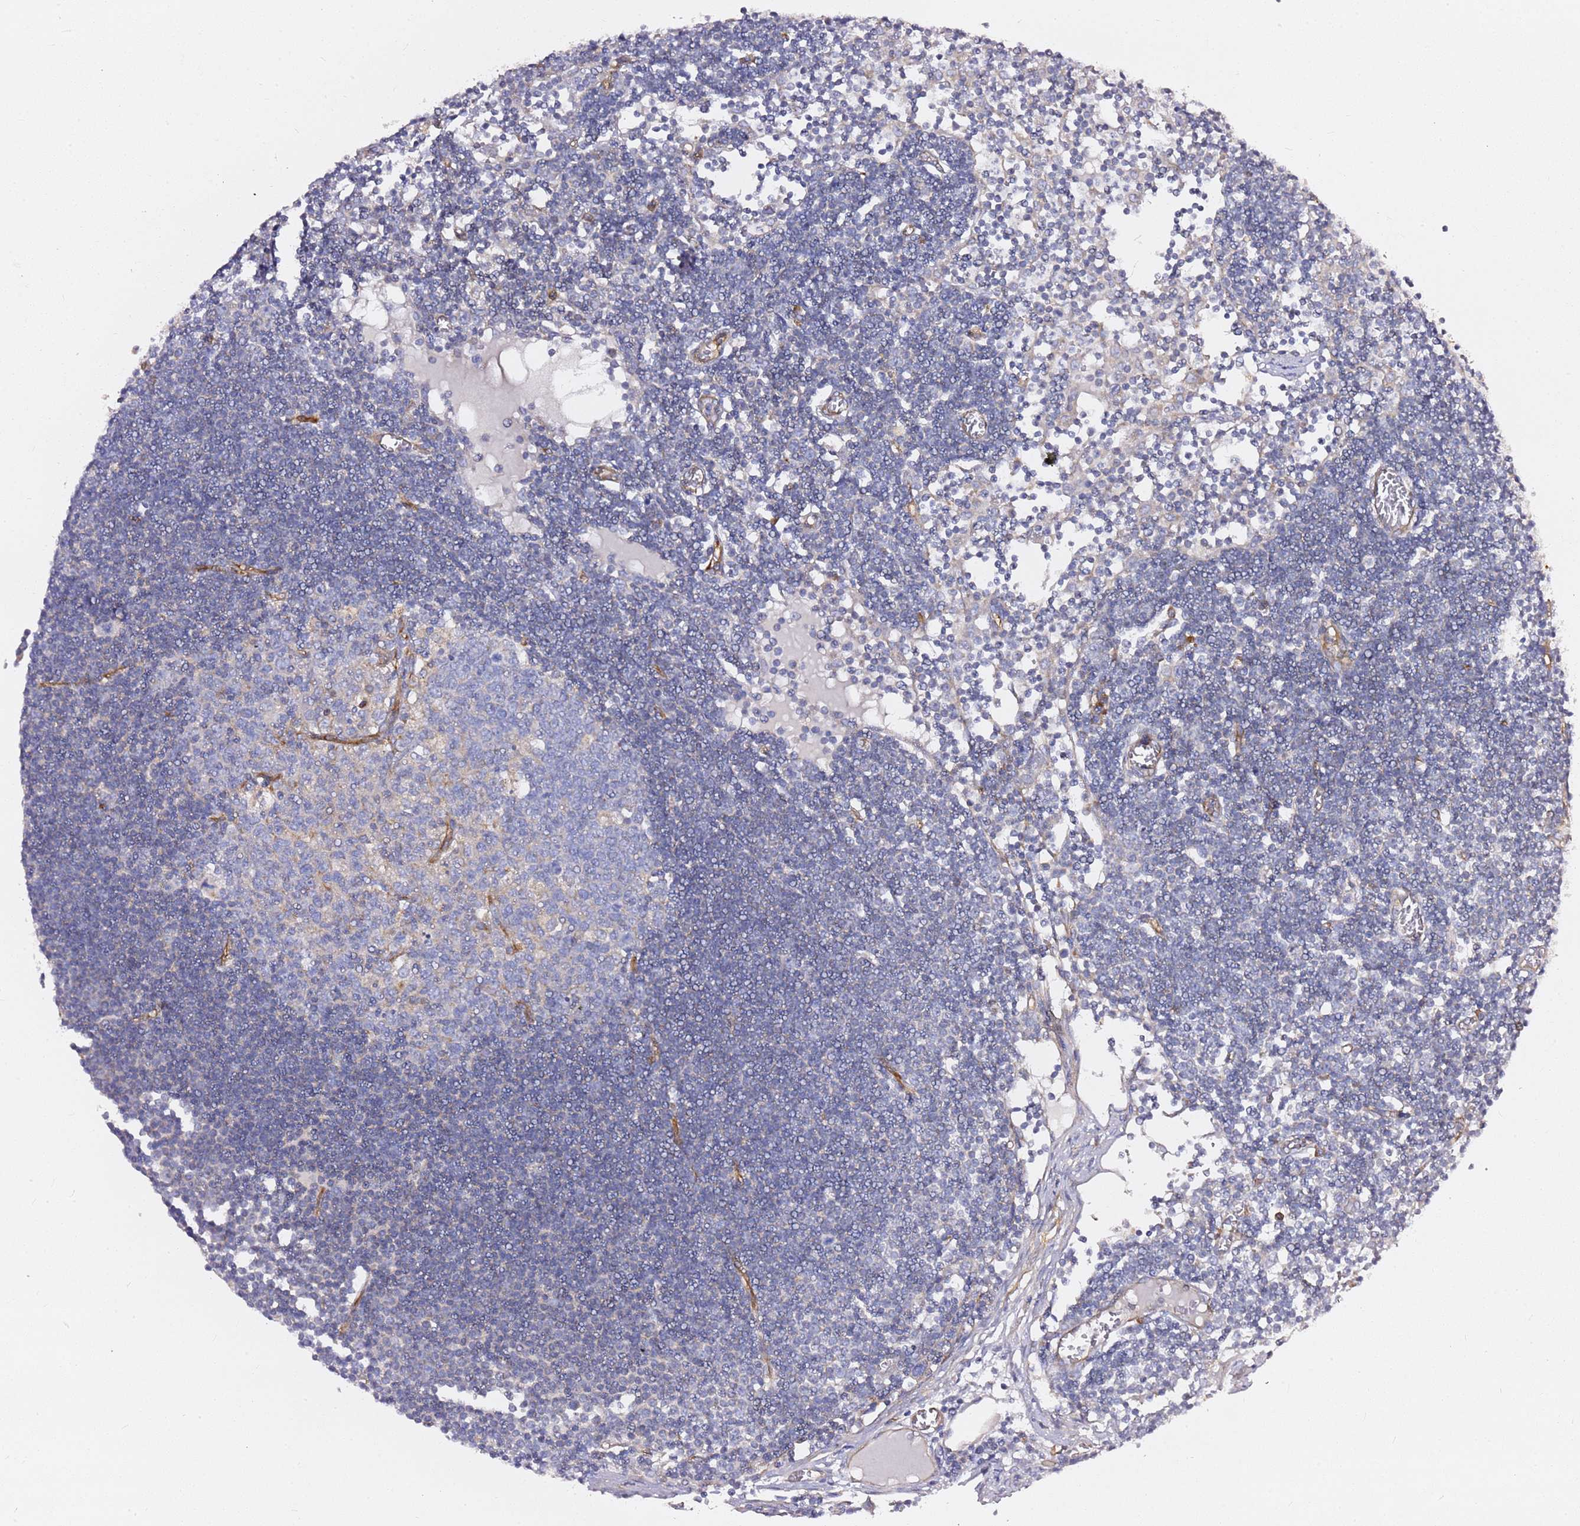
{"staining": {"intensity": "negative", "quantity": "none", "location": "none"}, "tissue": "lymph node", "cell_type": "Germinal center cells", "image_type": "normal", "snomed": [{"axis": "morphology", "description": "Normal tissue, NOS"}, {"axis": "topography", "description": "Lymph node"}], "caption": "IHC photomicrograph of unremarkable lymph node: lymph node stained with DAB (3,3'-diaminobenzidine) exhibits no significant protein positivity in germinal center cells. (Brightfield microscopy of DAB (3,3'-diaminobenzidine) immunohistochemistry (IHC) at high magnification).", "gene": "KIF7", "patient": {"sex": "female", "age": 11}}